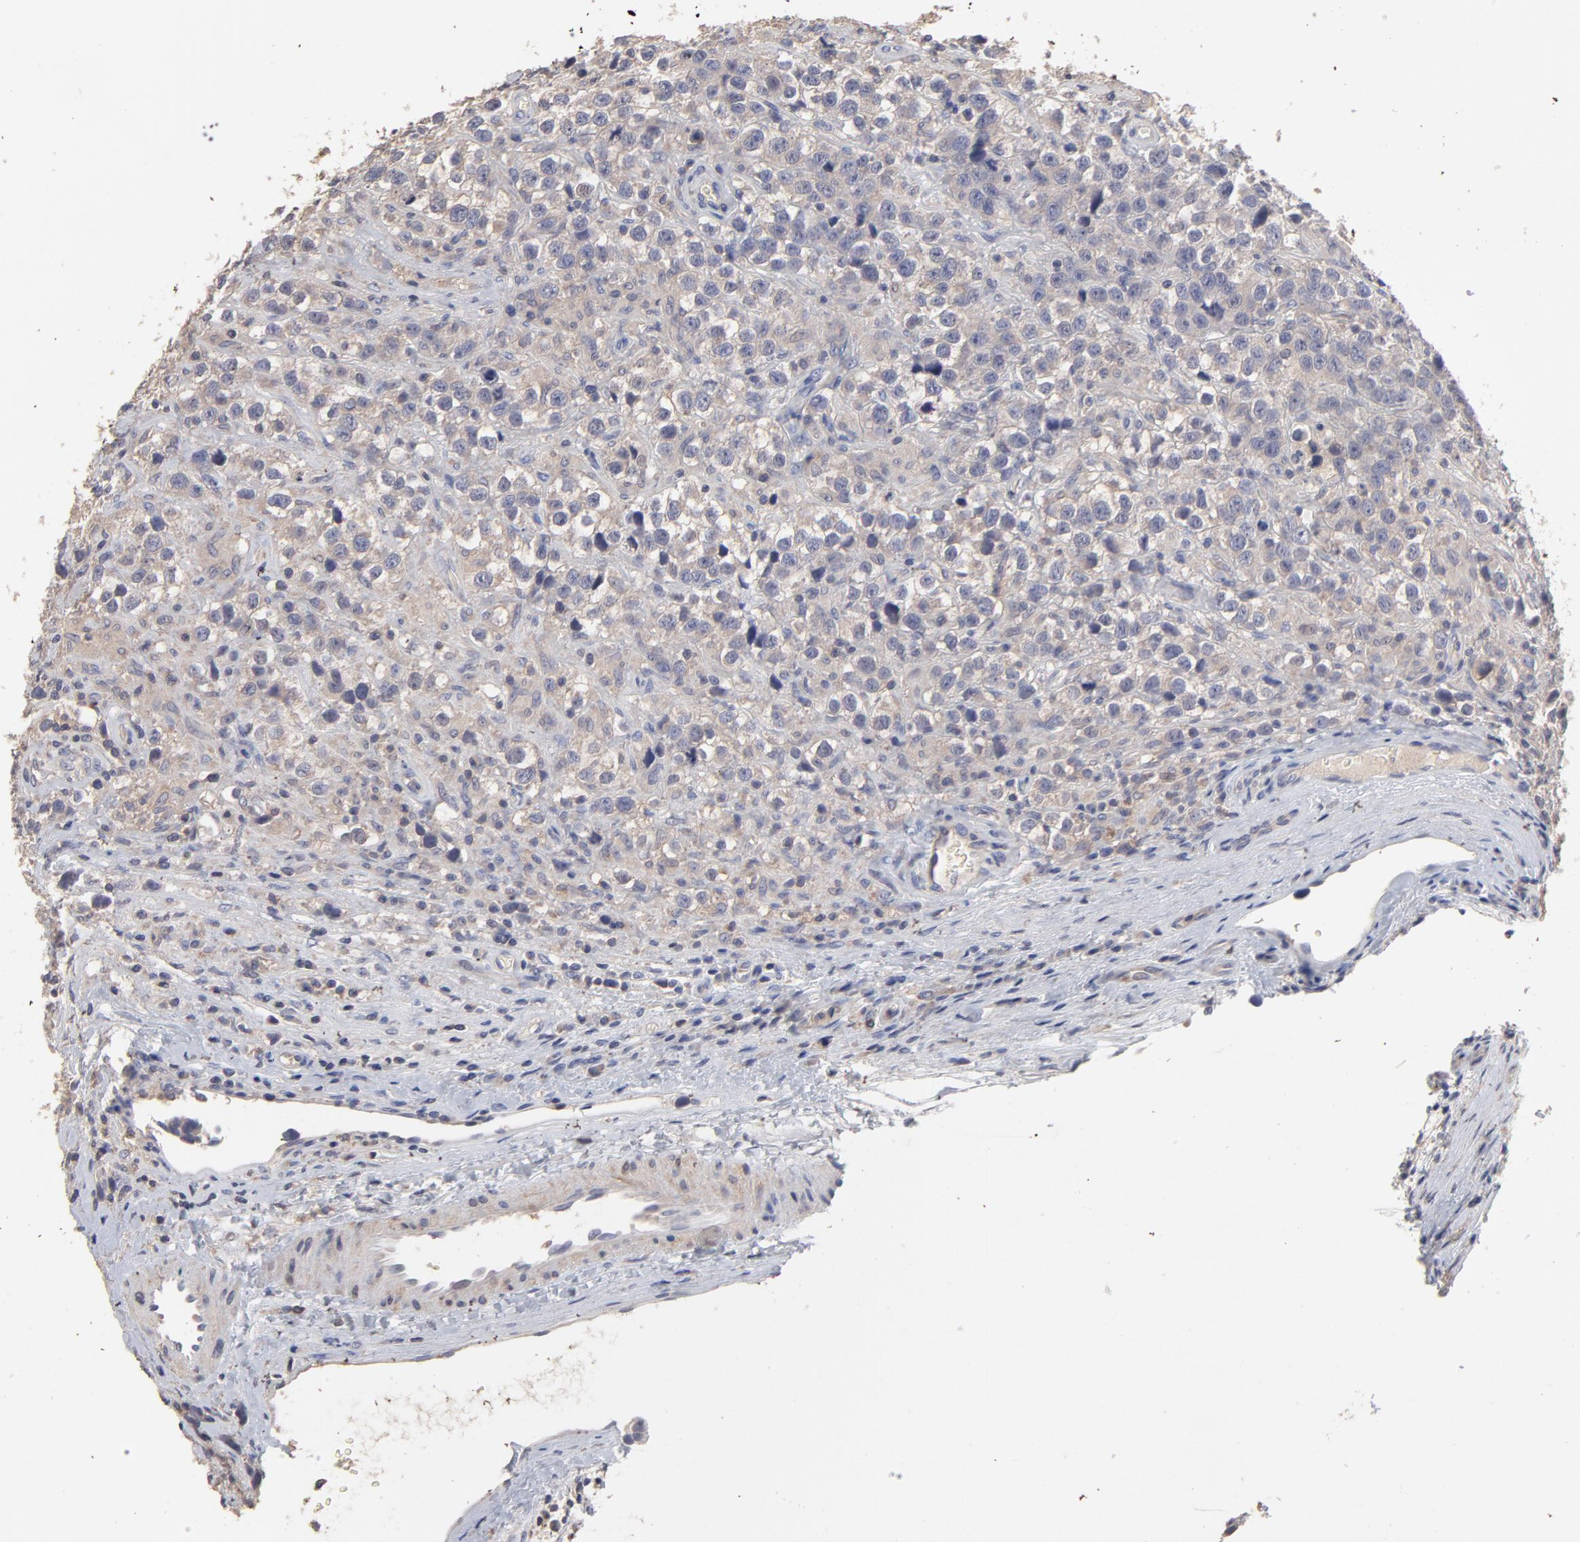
{"staining": {"intensity": "moderate", "quantity": ">75%", "location": "cytoplasmic/membranous"}, "tissue": "testis cancer", "cell_type": "Tumor cells", "image_type": "cancer", "snomed": [{"axis": "morphology", "description": "Seminoma, NOS"}, {"axis": "topography", "description": "Testis"}], "caption": "Immunohistochemistry staining of testis cancer, which displays medium levels of moderate cytoplasmic/membranous staining in approximately >75% of tumor cells indicating moderate cytoplasmic/membranous protein expression. The staining was performed using DAB (brown) for protein detection and nuclei were counterstained in hematoxylin (blue).", "gene": "TANGO2", "patient": {"sex": "male", "age": 43}}